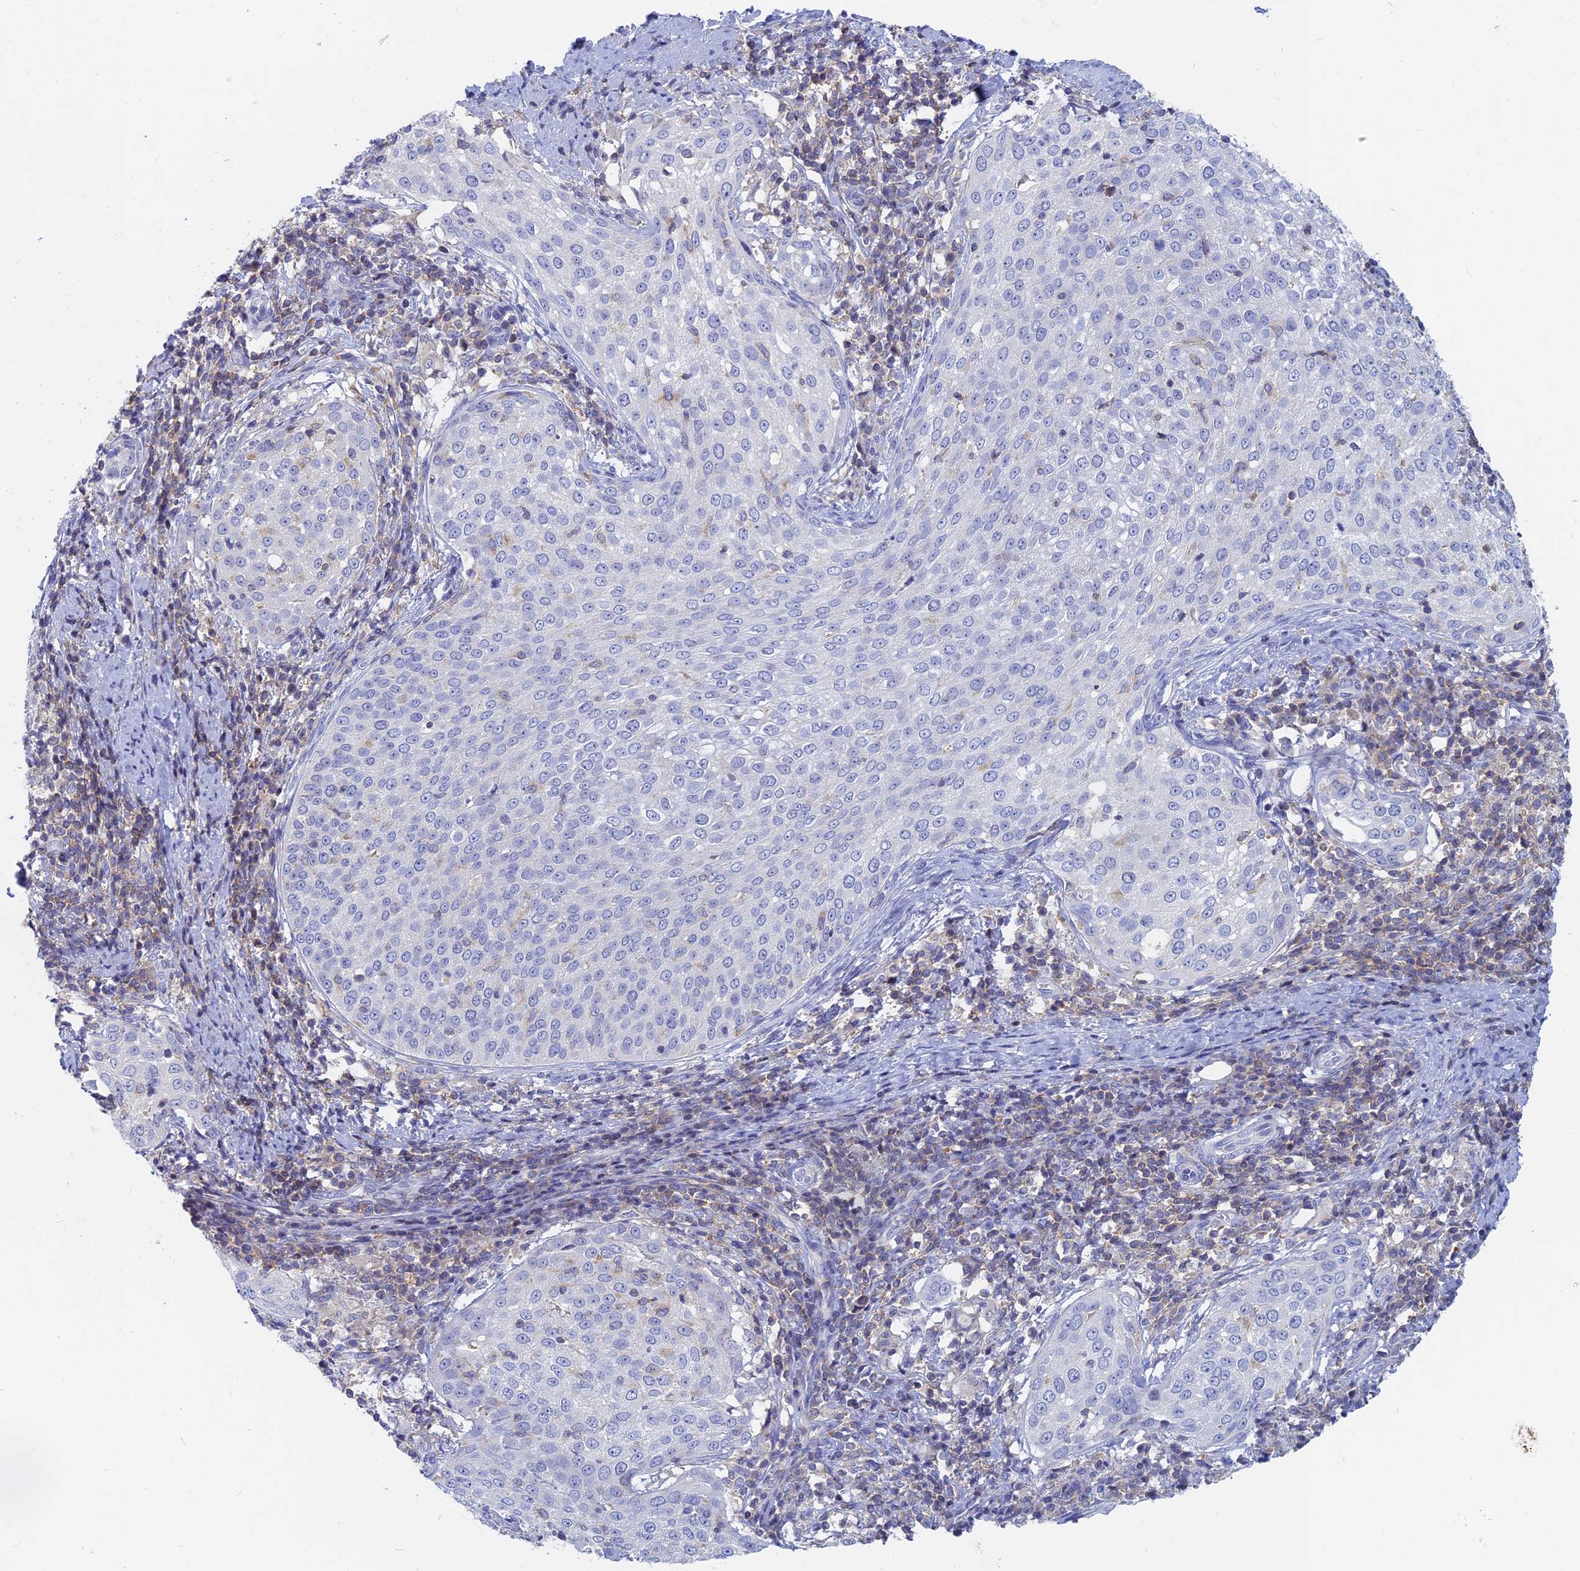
{"staining": {"intensity": "negative", "quantity": "none", "location": "none"}, "tissue": "cervical cancer", "cell_type": "Tumor cells", "image_type": "cancer", "snomed": [{"axis": "morphology", "description": "Squamous cell carcinoma, NOS"}, {"axis": "topography", "description": "Cervix"}], "caption": "There is no significant positivity in tumor cells of cervical cancer (squamous cell carcinoma). Brightfield microscopy of IHC stained with DAB (3,3'-diaminobenzidine) (brown) and hematoxylin (blue), captured at high magnification.", "gene": "ACP7", "patient": {"sex": "female", "age": 57}}